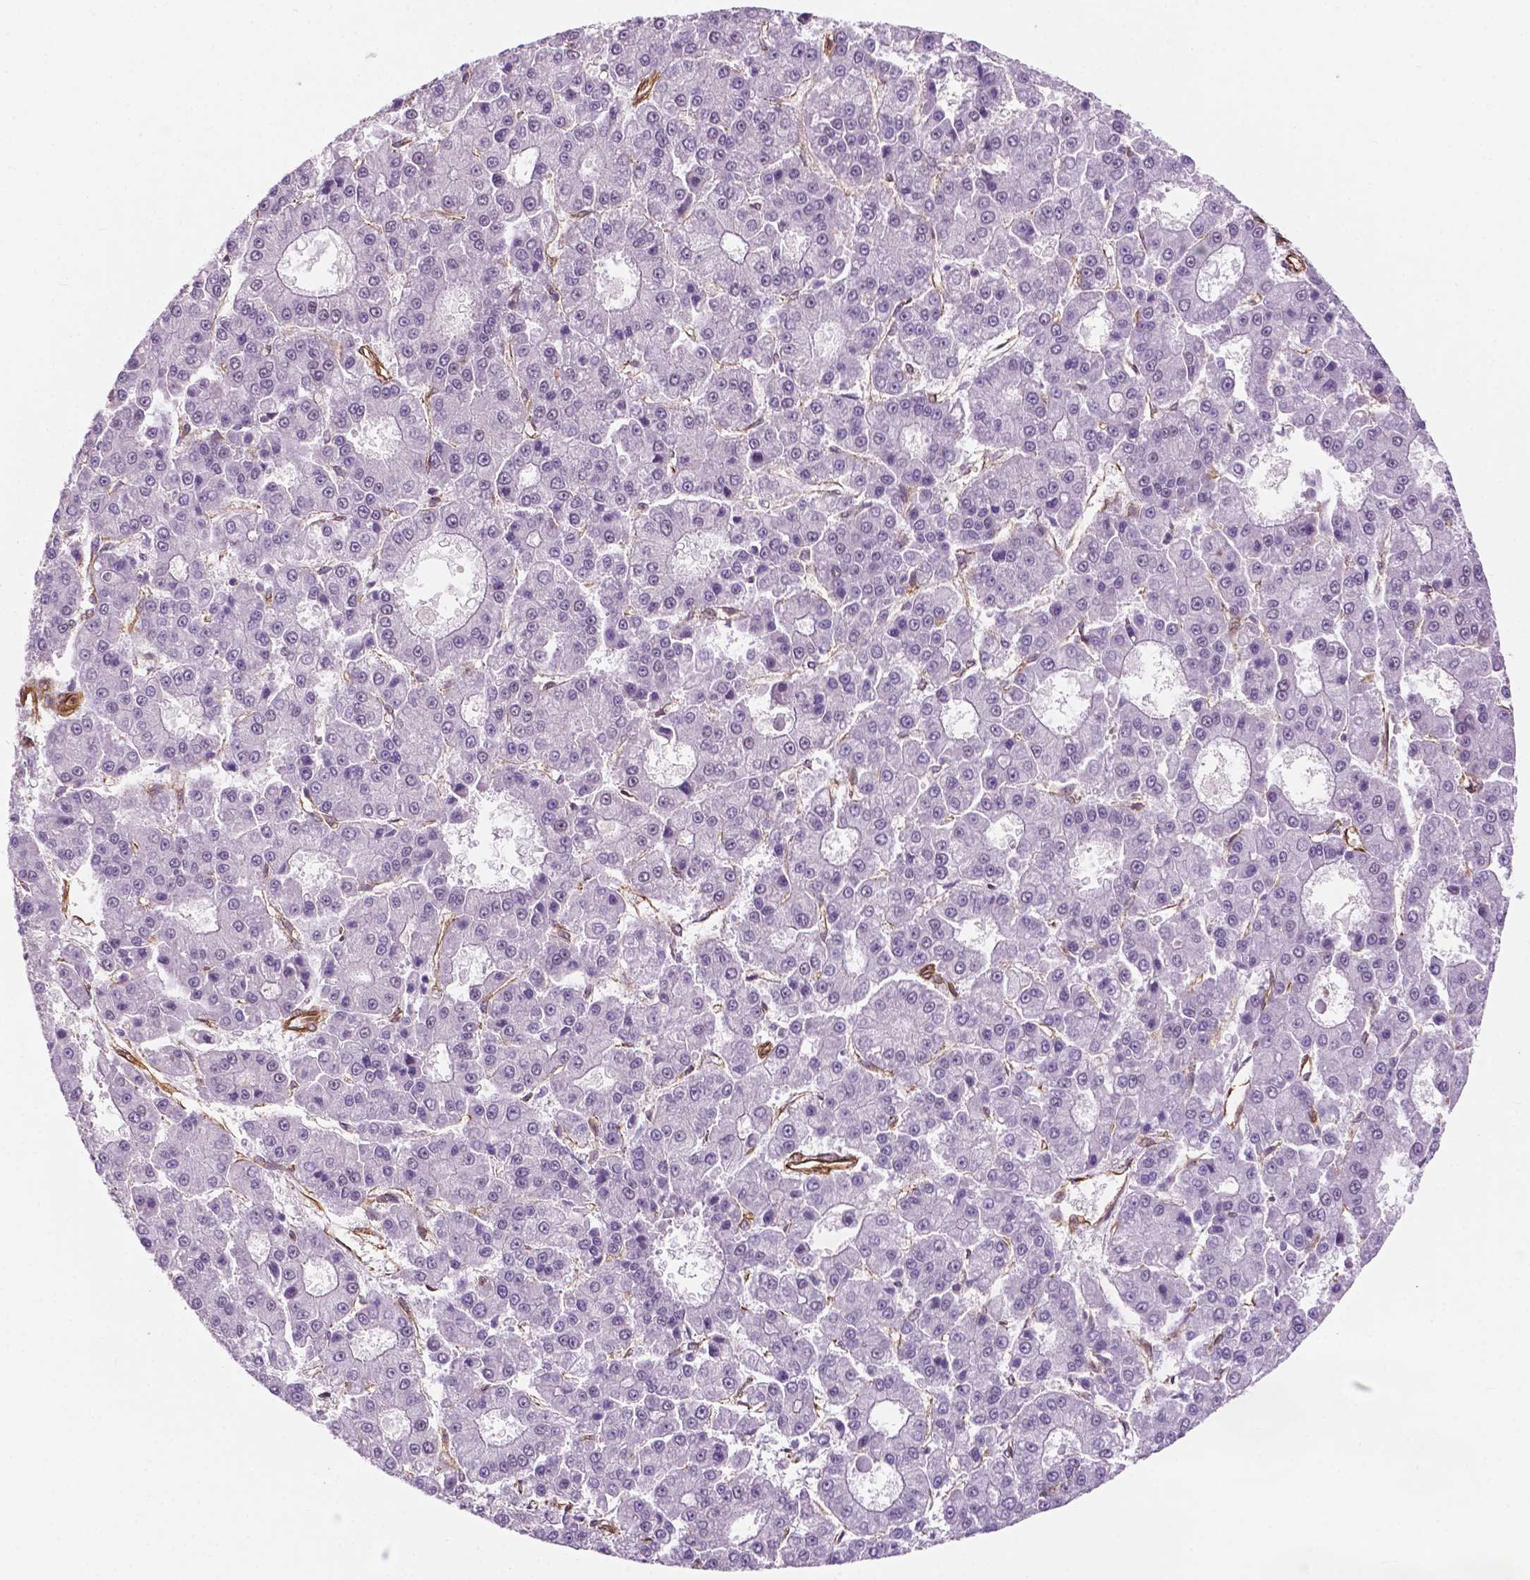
{"staining": {"intensity": "negative", "quantity": "none", "location": "none"}, "tissue": "liver cancer", "cell_type": "Tumor cells", "image_type": "cancer", "snomed": [{"axis": "morphology", "description": "Carcinoma, Hepatocellular, NOS"}, {"axis": "topography", "description": "Liver"}], "caption": "There is no significant staining in tumor cells of hepatocellular carcinoma (liver). (IHC, brightfield microscopy, high magnification).", "gene": "EGFL8", "patient": {"sex": "male", "age": 70}}